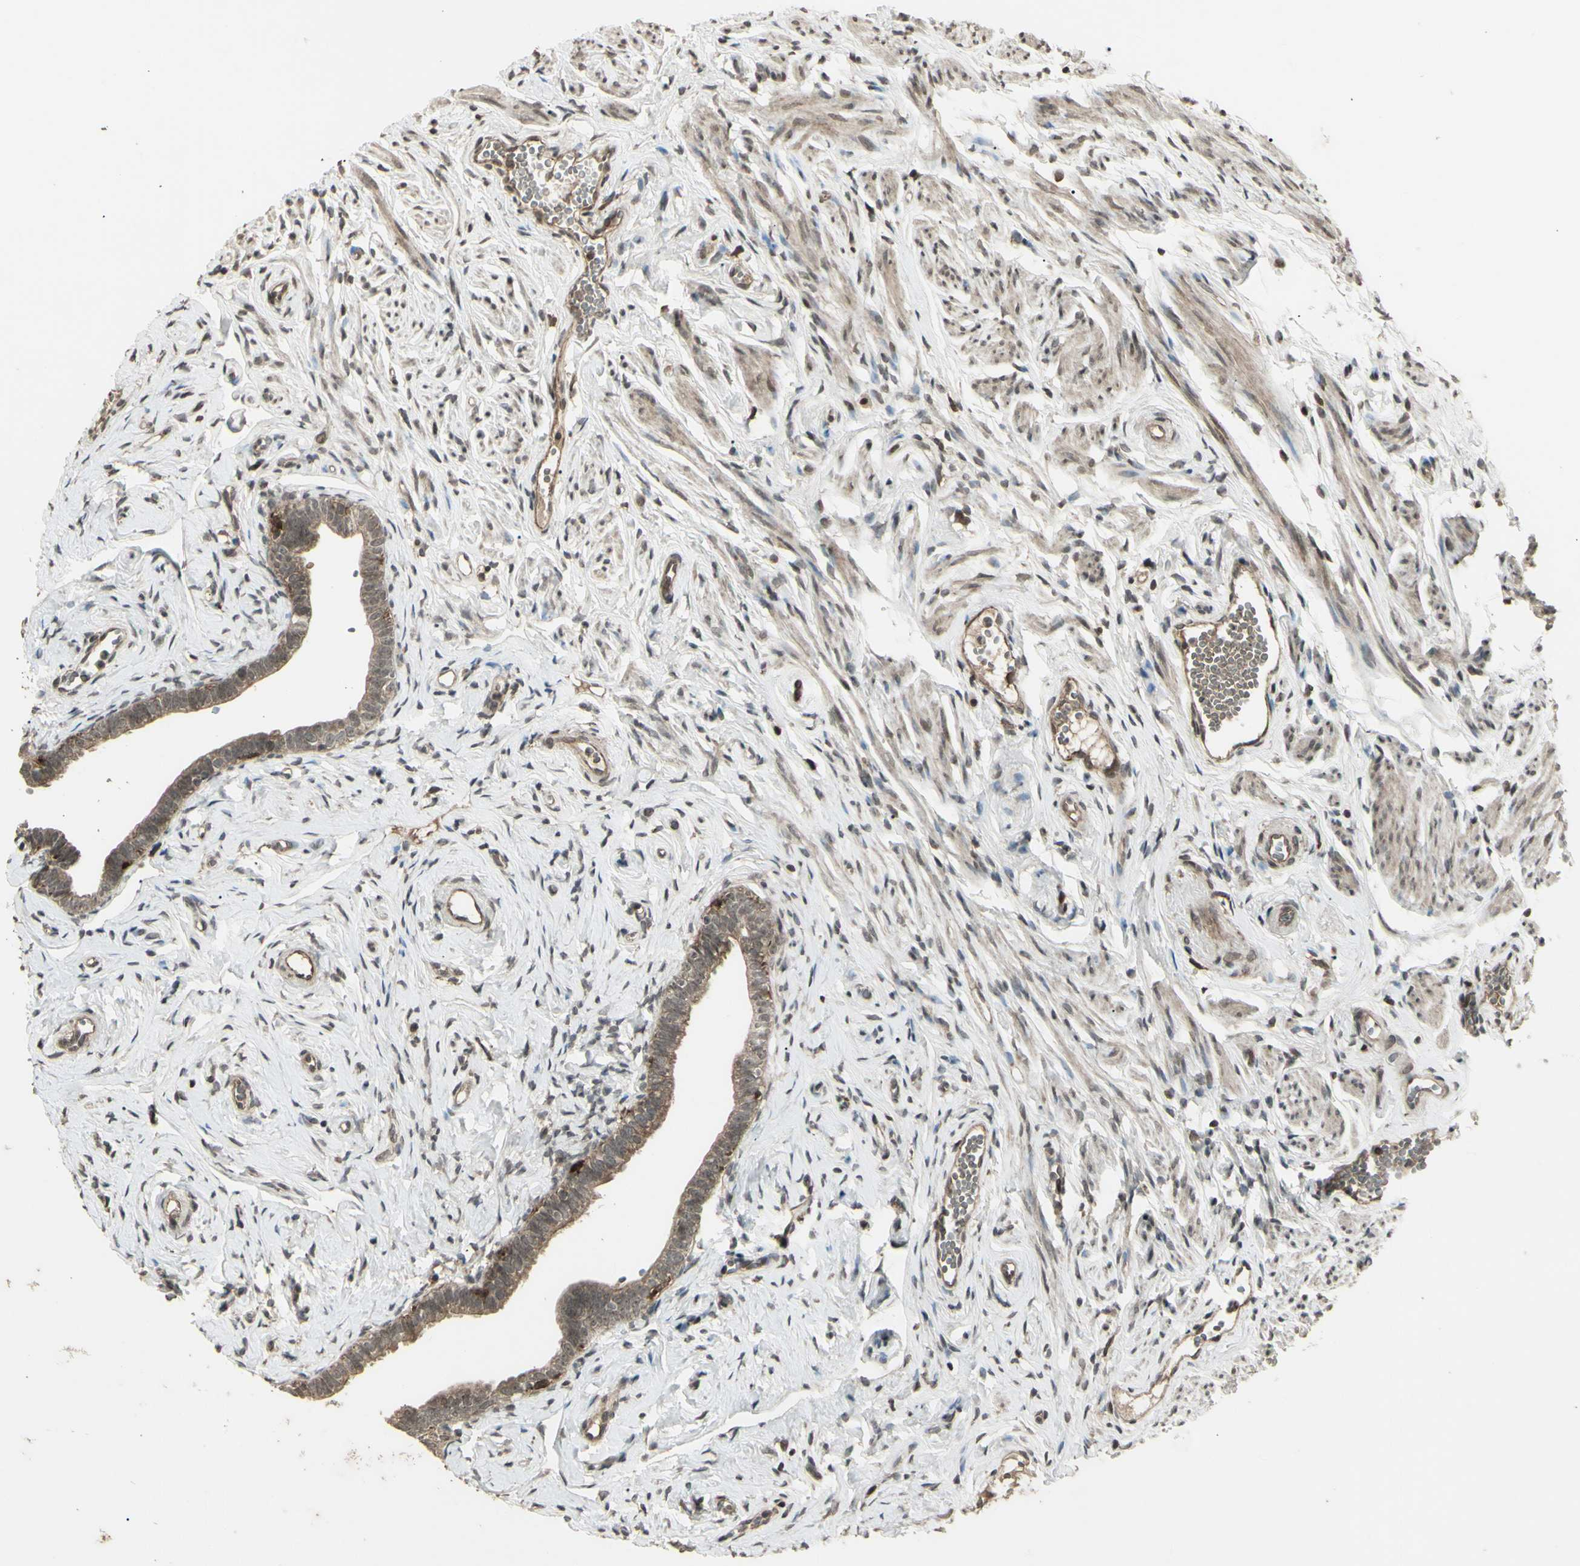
{"staining": {"intensity": "moderate", "quantity": ">75%", "location": "cytoplasmic/membranous"}, "tissue": "fallopian tube", "cell_type": "Glandular cells", "image_type": "normal", "snomed": [{"axis": "morphology", "description": "Normal tissue, NOS"}, {"axis": "topography", "description": "Fallopian tube"}], "caption": "Immunohistochemical staining of unremarkable human fallopian tube shows >75% levels of moderate cytoplasmic/membranous protein positivity in approximately >75% of glandular cells.", "gene": "BLNK", "patient": {"sex": "female", "age": 71}}